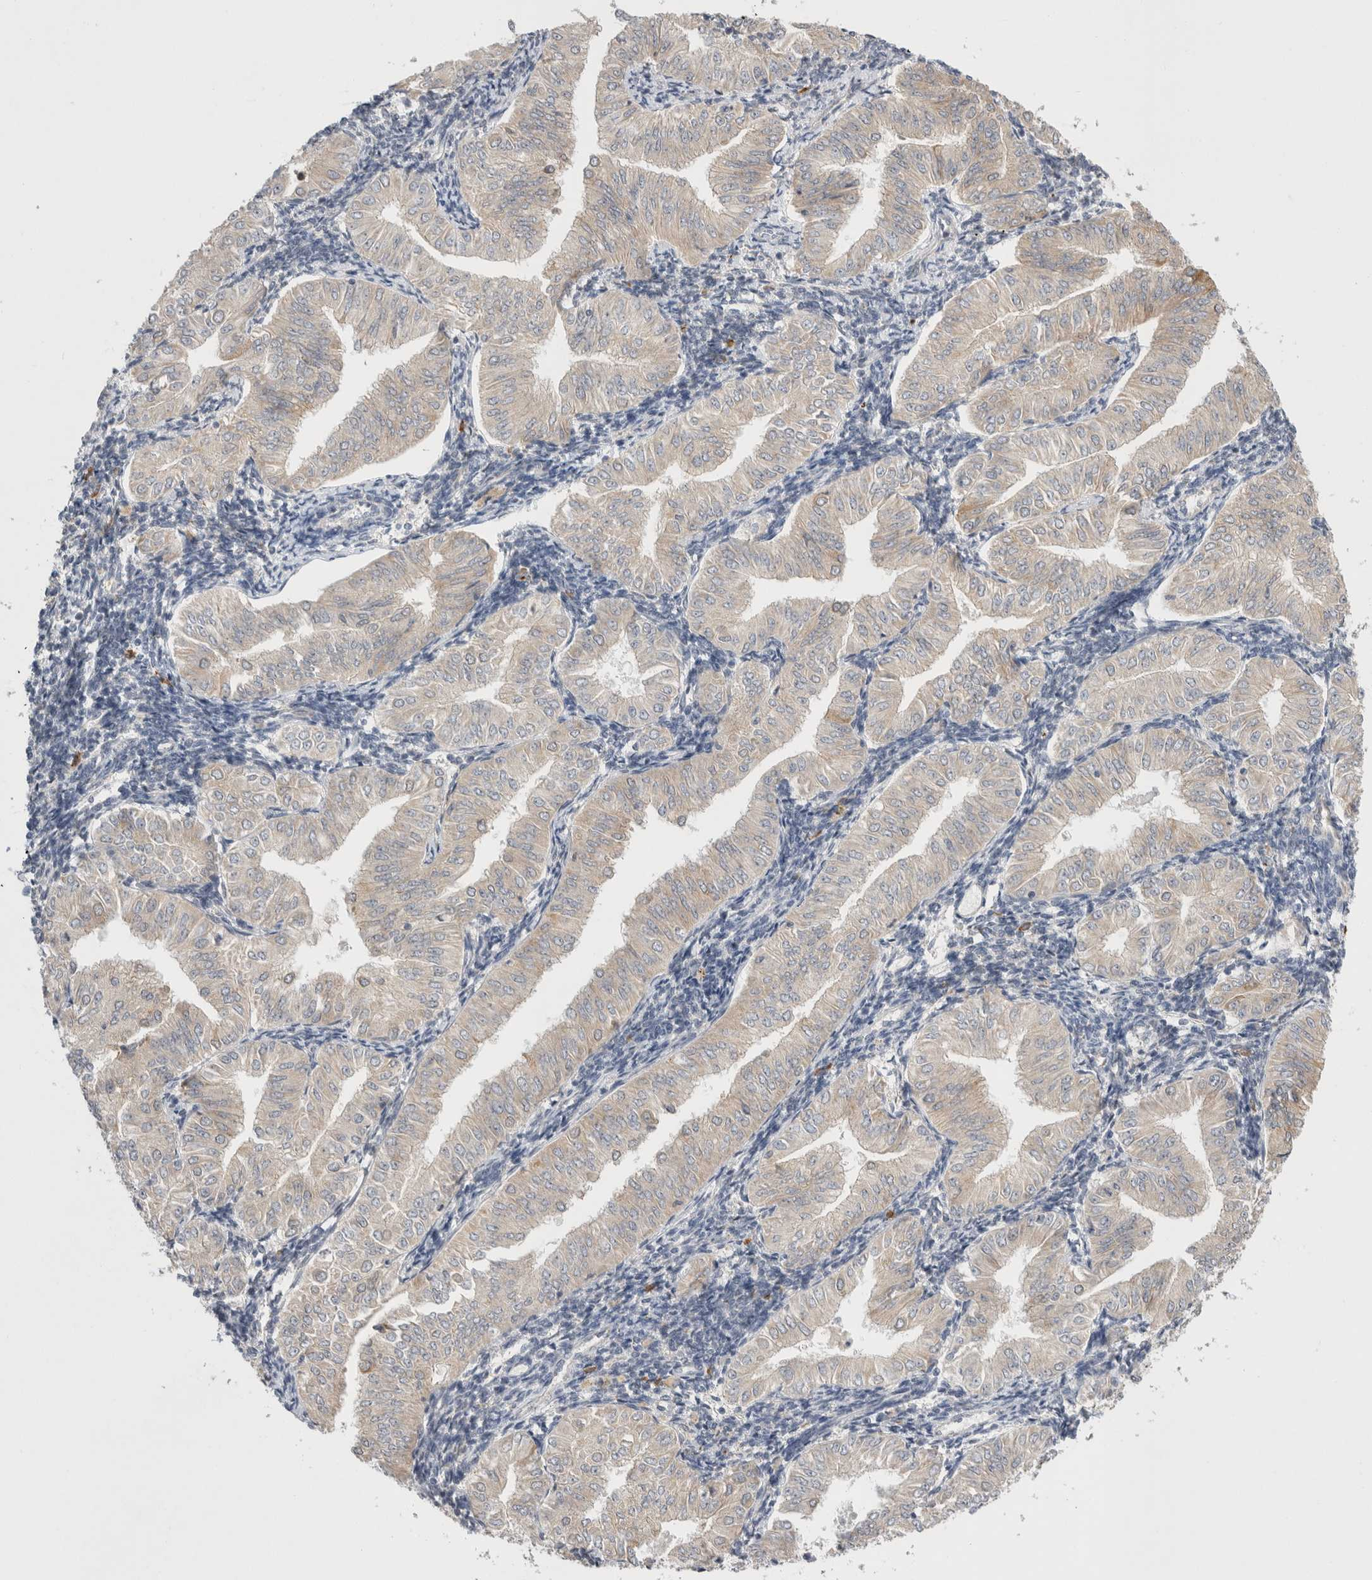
{"staining": {"intensity": "negative", "quantity": "none", "location": "none"}, "tissue": "endometrial cancer", "cell_type": "Tumor cells", "image_type": "cancer", "snomed": [{"axis": "morphology", "description": "Normal tissue, NOS"}, {"axis": "morphology", "description": "Adenocarcinoma, NOS"}, {"axis": "topography", "description": "Endometrium"}], "caption": "Tumor cells show no significant protein positivity in endometrial cancer. The staining was performed using DAB (3,3'-diaminobenzidine) to visualize the protein expression in brown, while the nuclei were stained in blue with hematoxylin (Magnification: 20x).", "gene": "NEDD4L", "patient": {"sex": "female", "age": 53}}